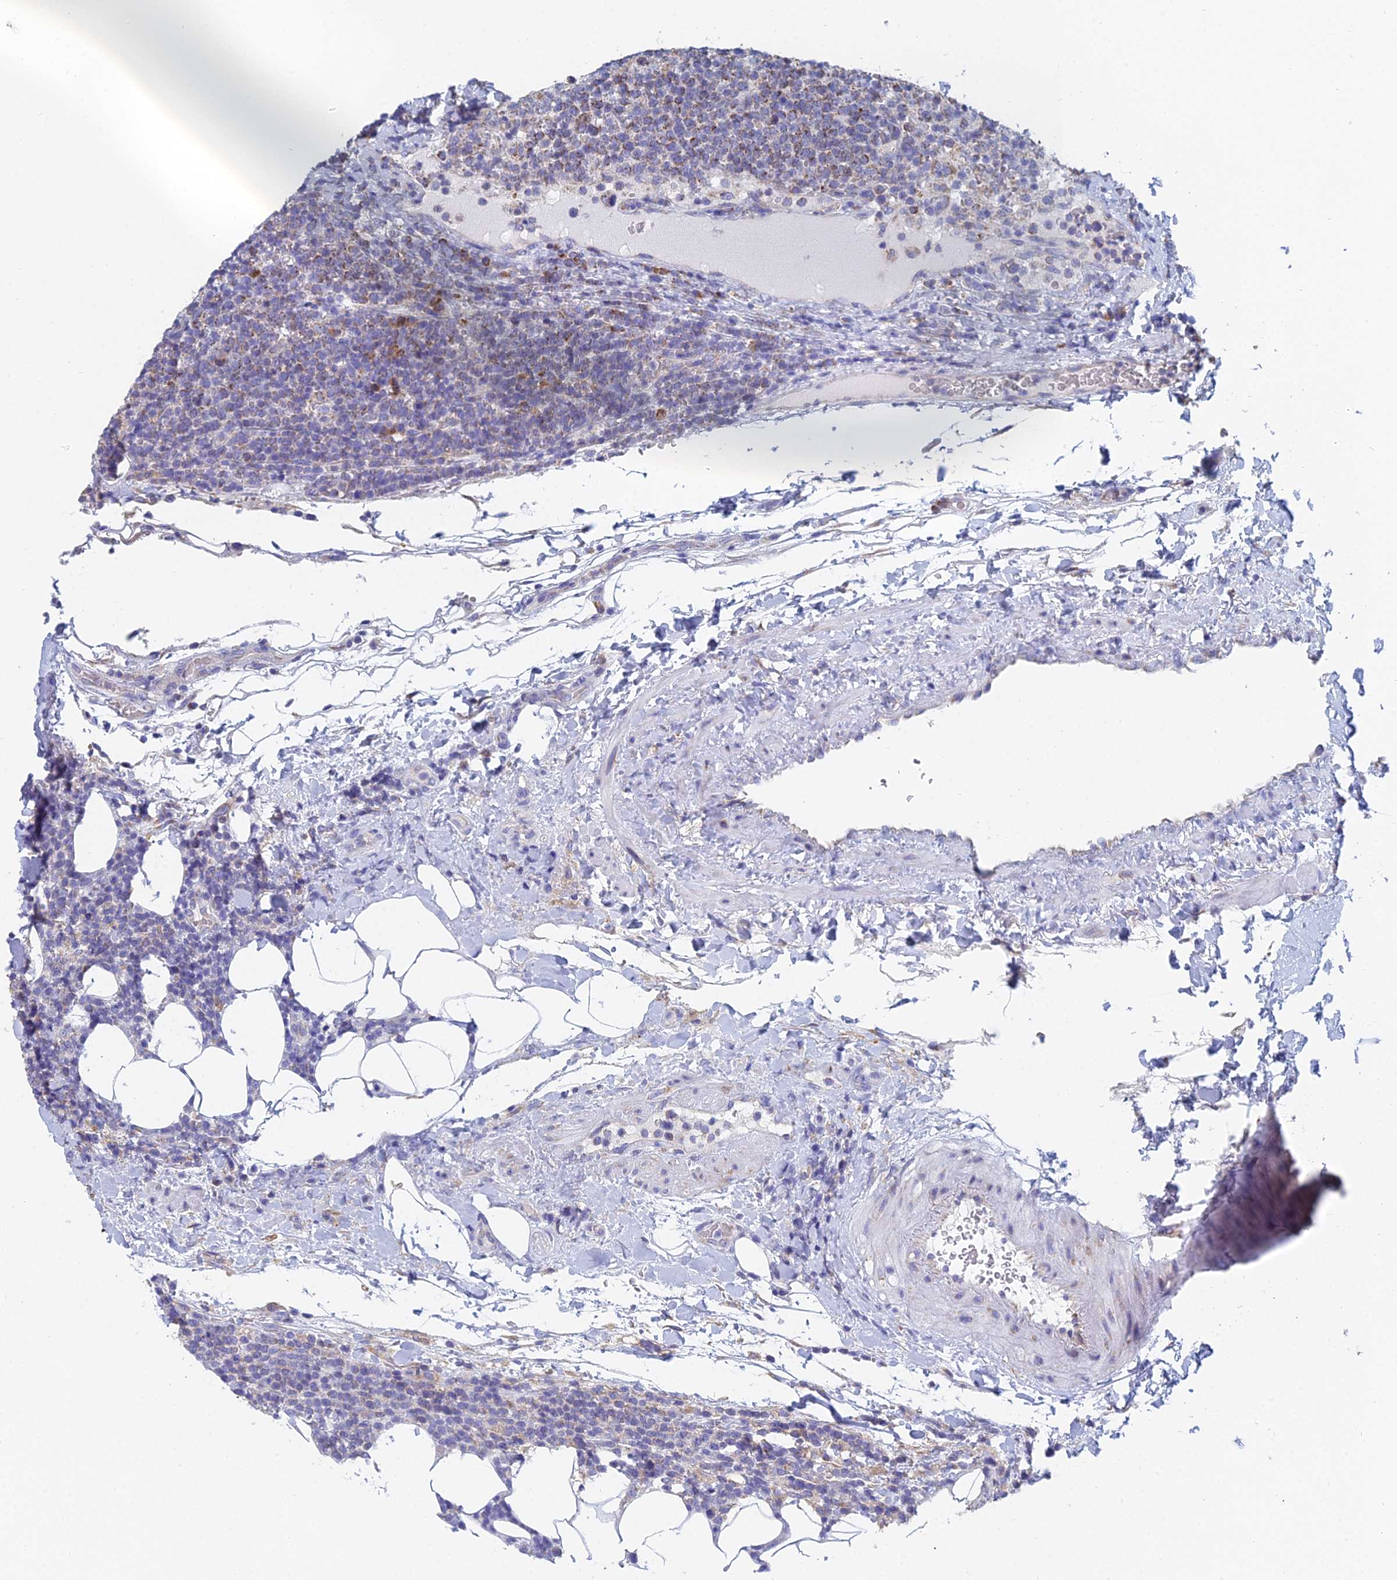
{"staining": {"intensity": "moderate", "quantity": "25%-75%", "location": "cytoplasmic/membranous"}, "tissue": "lymphoma", "cell_type": "Tumor cells", "image_type": "cancer", "snomed": [{"axis": "morphology", "description": "Malignant lymphoma, non-Hodgkin's type, High grade"}, {"axis": "topography", "description": "Lymph node"}], "caption": "Moderate cytoplasmic/membranous positivity for a protein is seen in approximately 25%-75% of tumor cells of high-grade malignant lymphoma, non-Hodgkin's type using IHC.", "gene": "CRACR2B", "patient": {"sex": "male", "age": 61}}